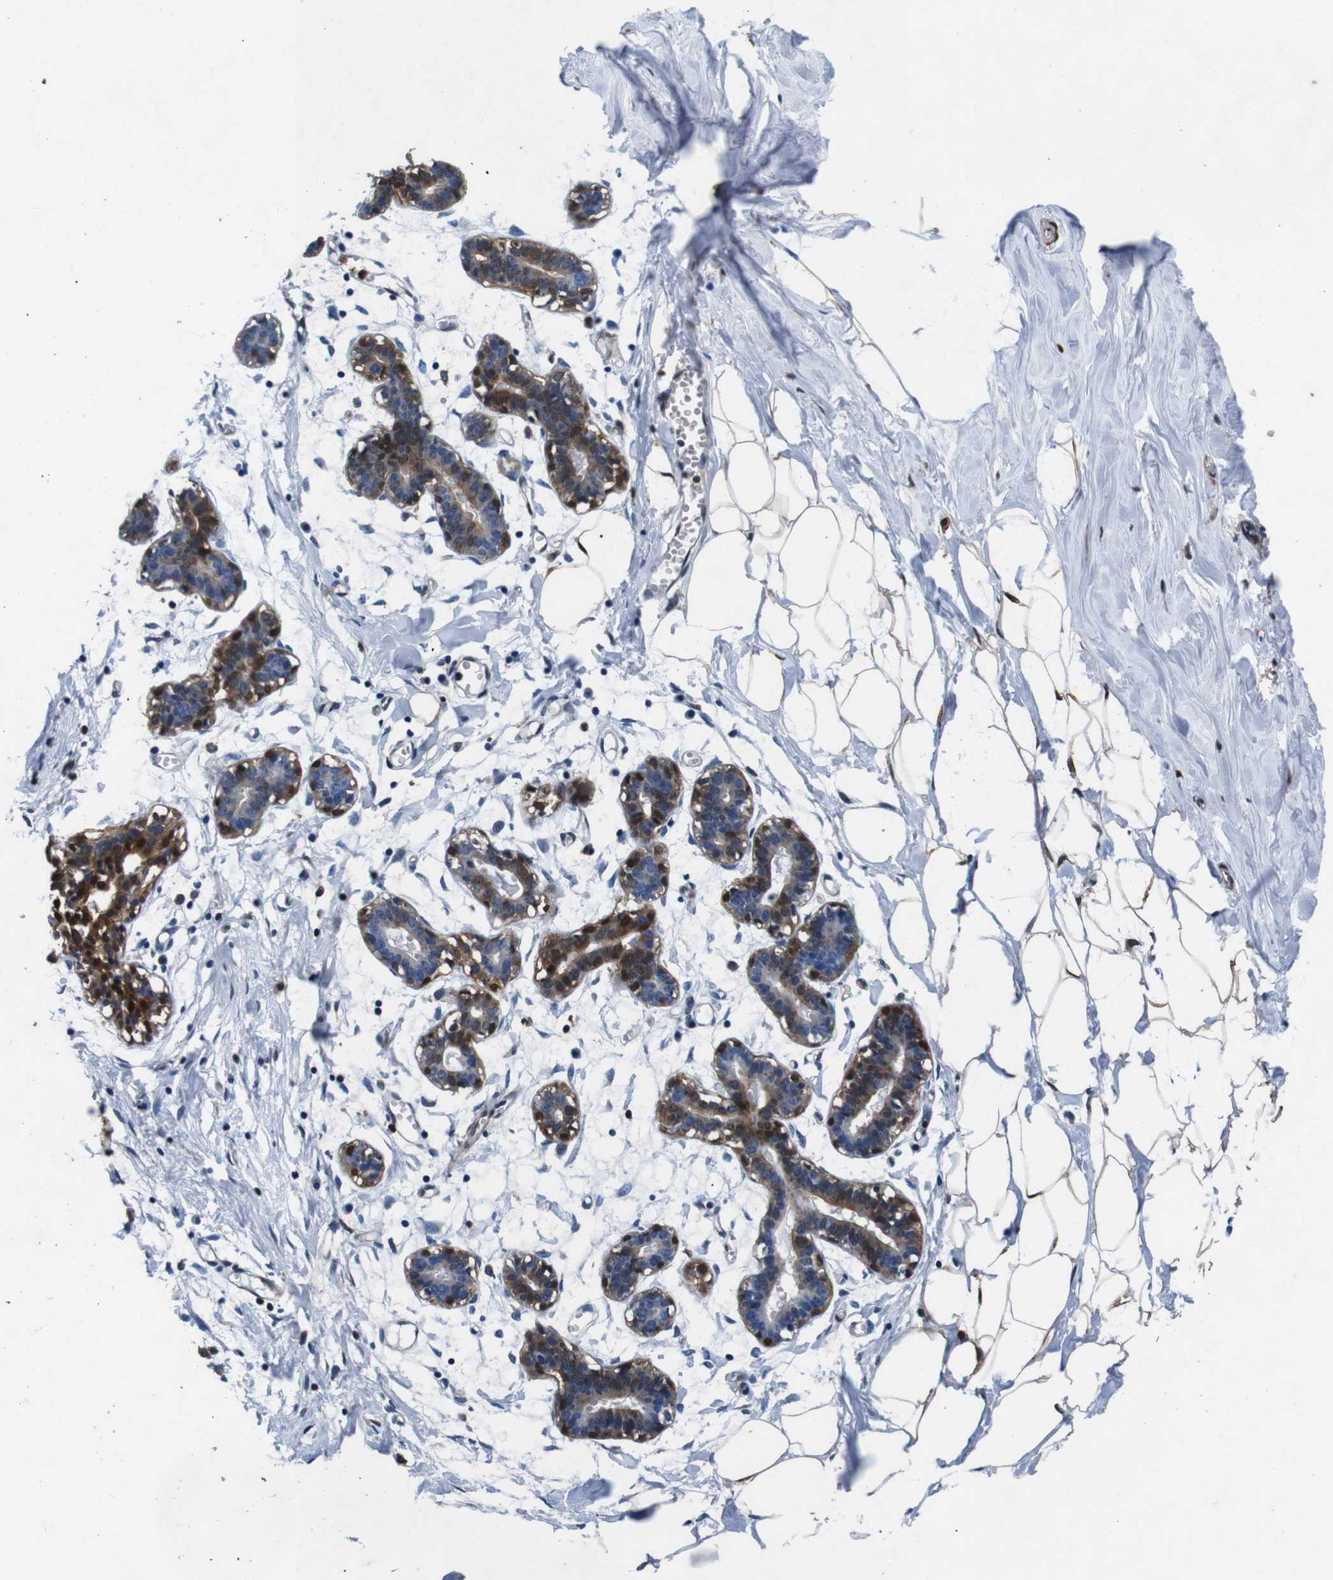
{"staining": {"intensity": "weak", "quantity": "25%-75%", "location": "cytoplasmic/membranous,nuclear"}, "tissue": "breast", "cell_type": "Adipocytes", "image_type": "normal", "snomed": [{"axis": "morphology", "description": "Normal tissue, NOS"}, {"axis": "topography", "description": "Breast"}], "caption": "DAB immunohistochemical staining of unremarkable breast shows weak cytoplasmic/membranous,nuclear protein expression in about 25%-75% of adipocytes.", "gene": "ANXA1", "patient": {"sex": "female", "age": 27}}